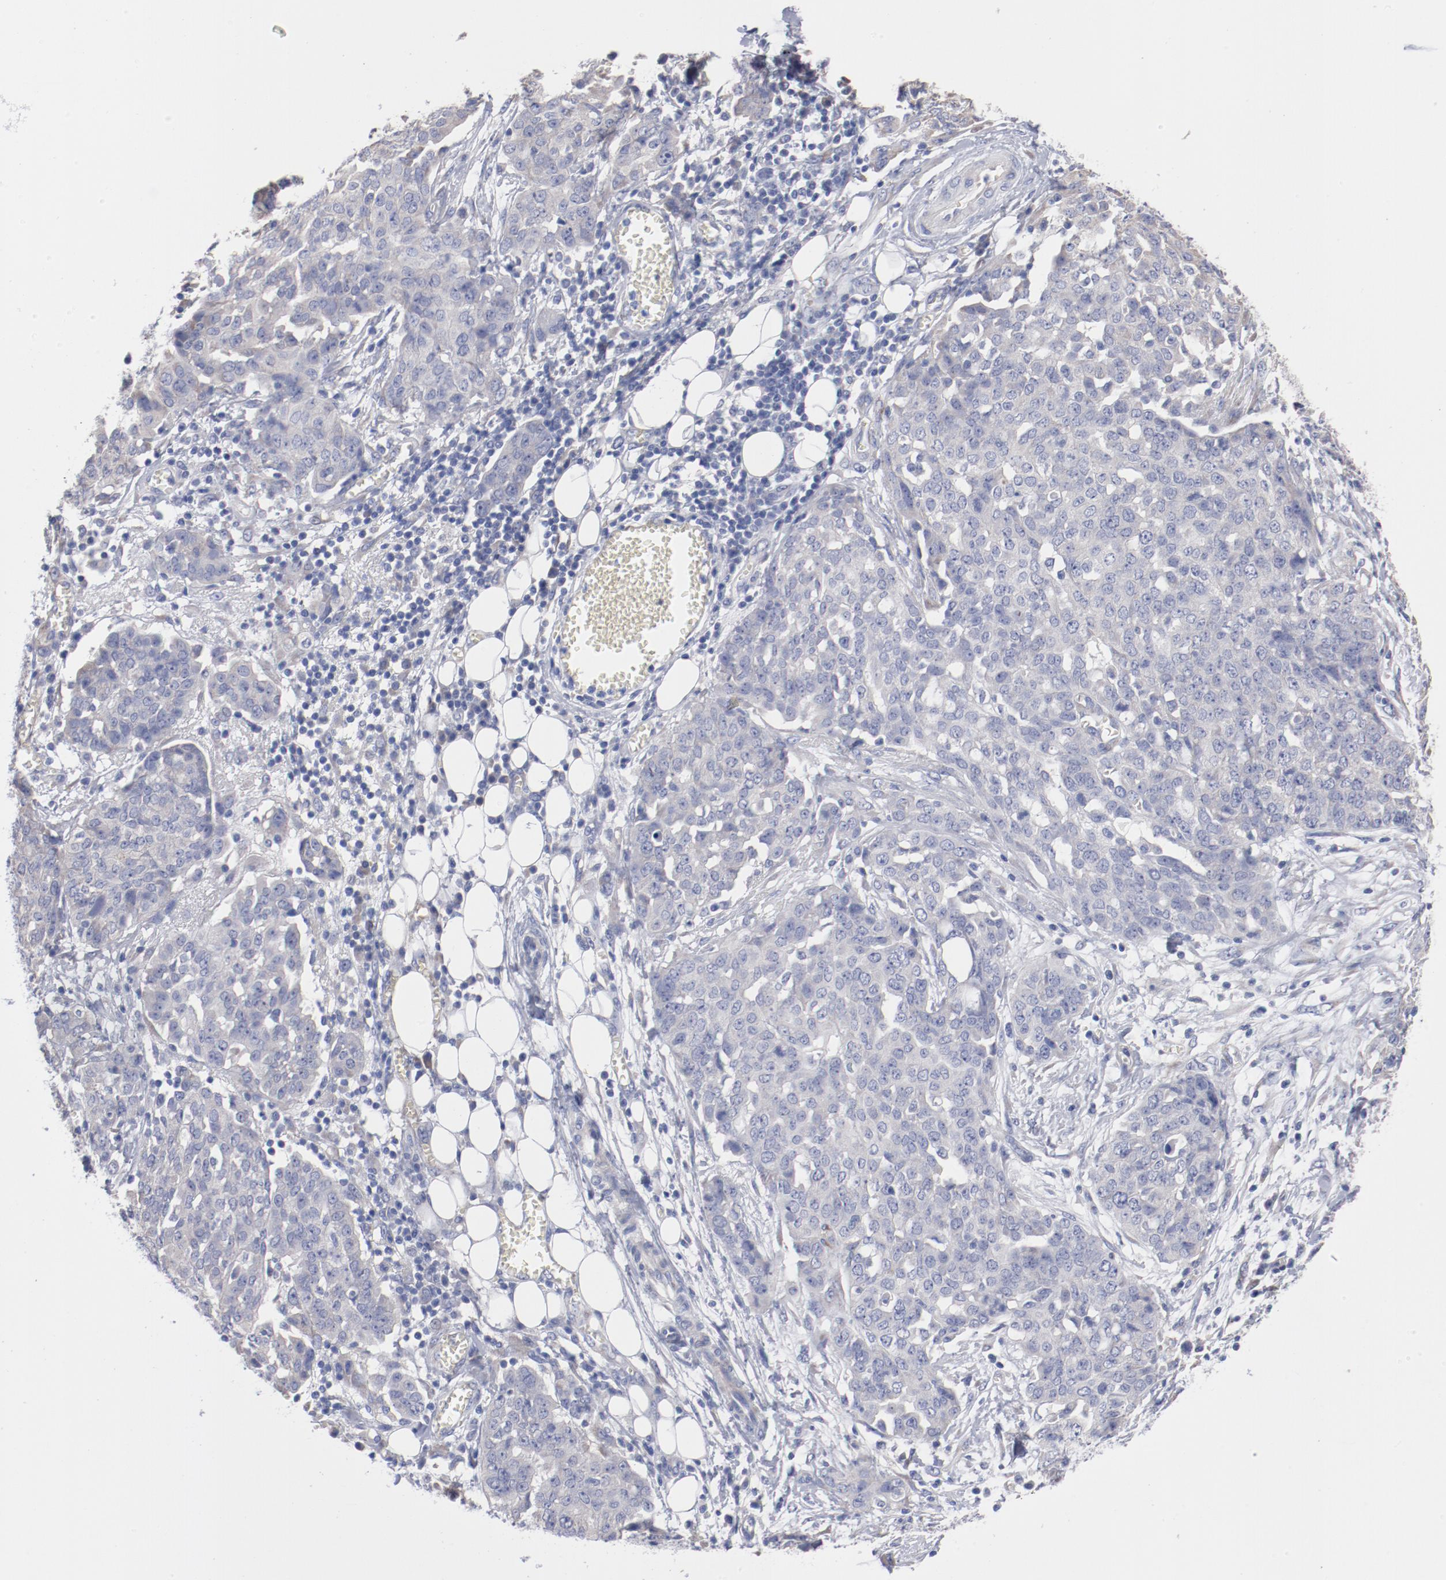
{"staining": {"intensity": "weak", "quantity": "<25%", "location": "cytoplasmic/membranous"}, "tissue": "ovarian cancer", "cell_type": "Tumor cells", "image_type": "cancer", "snomed": [{"axis": "morphology", "description": "Cystadenocarcinoma, serous, NOS"}, {"axis": "topography", "description": "Soft tissue"}, {"axis": "topography", "description": "Ovary"}], "caption": "IHC histopathology image of ovarian cancer (serous cystadenocarcinoma) stained for a protein (brown), which reveals no expression in tumor cells.", "gene": "CPE", "patient": {"sex": "female", "age": 57}}